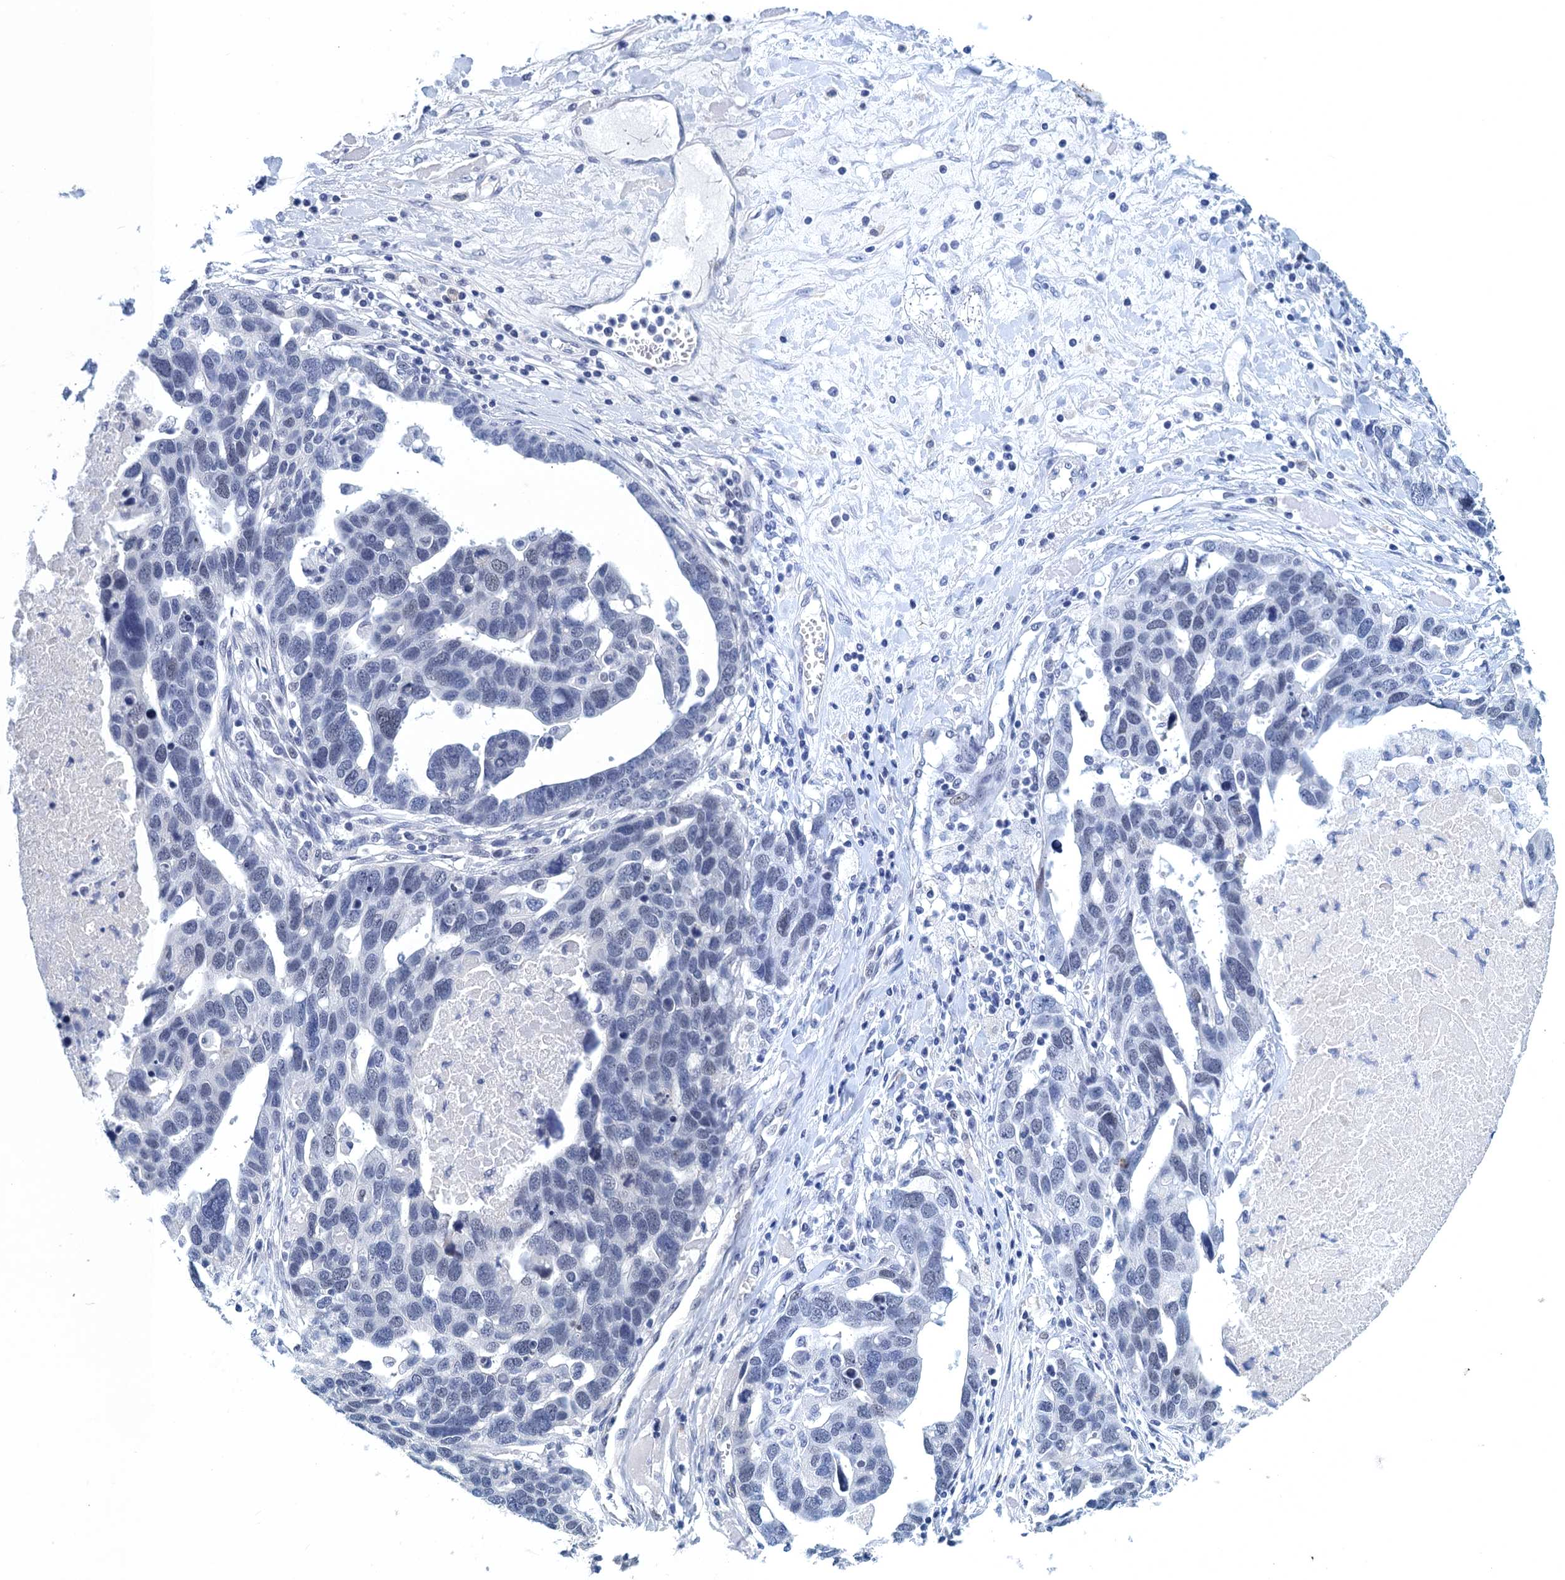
{"staining": {"intensity": "negative", "quantity": "none", "location": "none"}, "tissue": "ovarian cancer", "cell_type": "Tumor cells", "image_type": "cancer", "snomed": [{"axis": "morphology", "description": "Cystadenocarcinoma, serous, NOS"}, {"axis": "topography", "description": "Ovary"}], "caption": "IHC micrograph of neoplastic tissue: human ovarian cancer (serous cystadenocarcinoma) stained with DAB (3,3'-diaminobenzidine) shows no significant protein positivity in tumor cells.", "gene": "GINS3", "patient": {"sex": "female", "age": 54}}